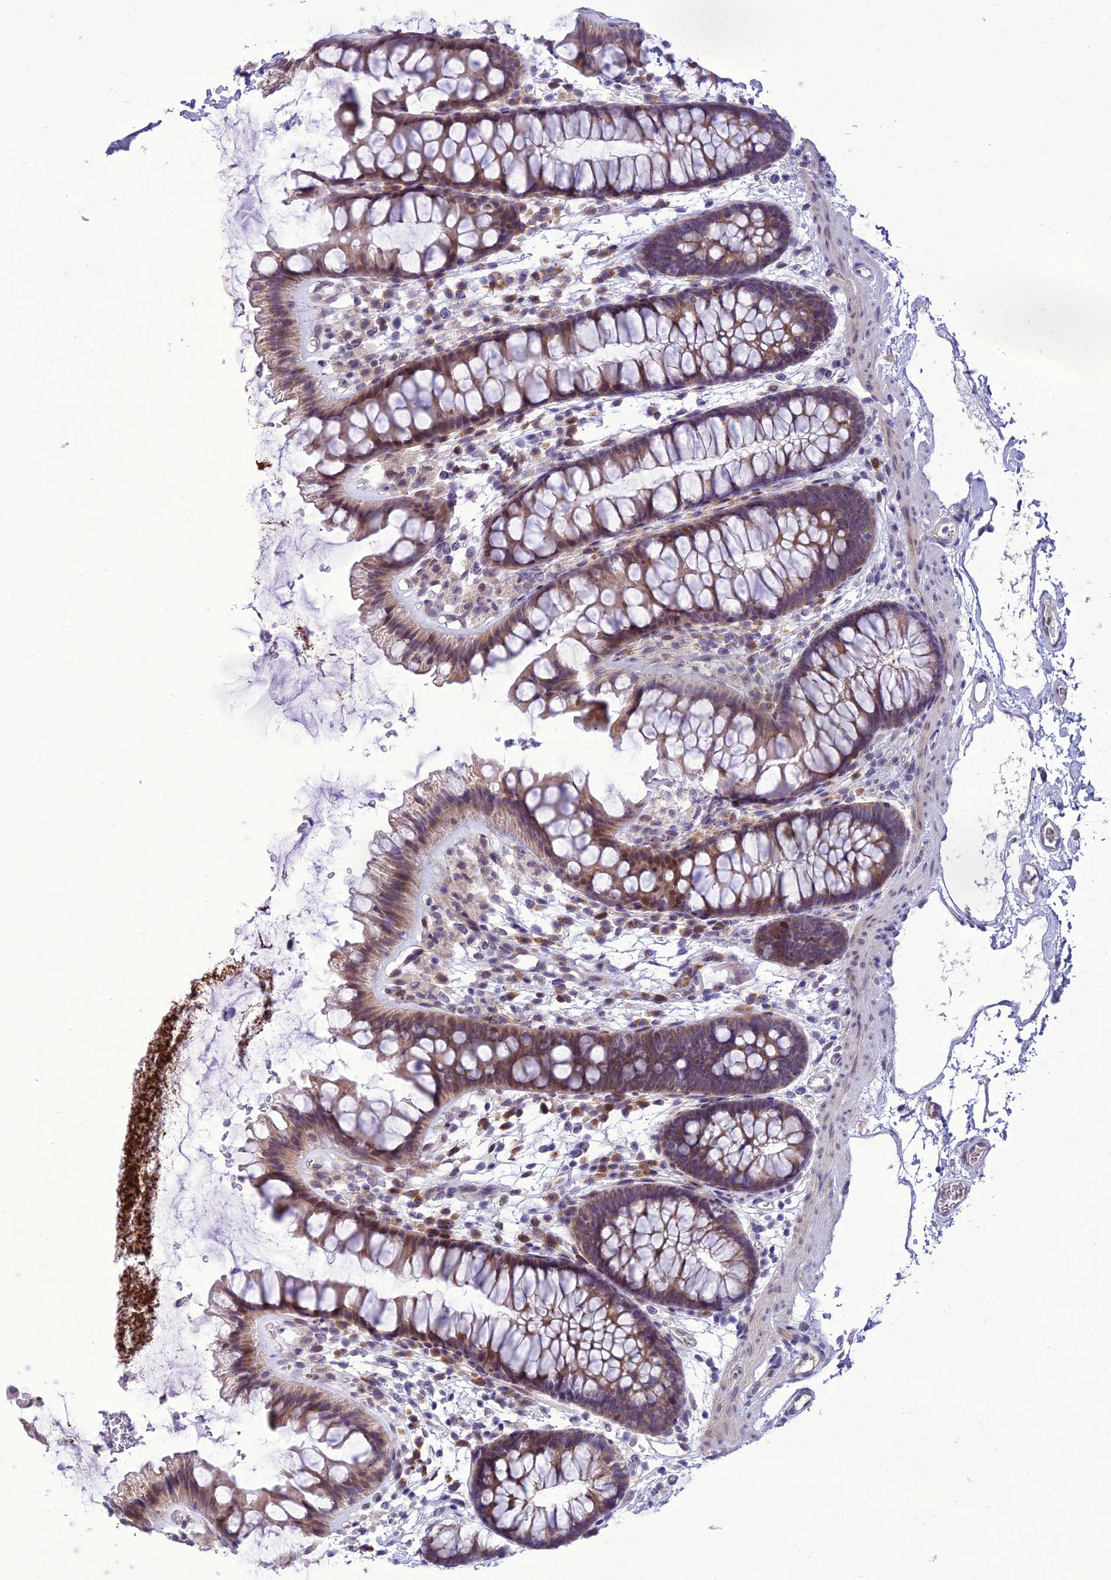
{"staining": {"intensity": "weak", "quantity": ">75%", "location": "cytoplasmic/membranous"}, "tissue": "colon", "cell_type": "Endothelial cells", "image_type": "normal", "snomed": [{"axis": "morphology", "description": "Normal tissue, NOS"}, {"axis": "topography", "description": "Colon"}], "caption": "A brown stain labels weak cytoplasmic/membranous positivity of a protein in endothelial cells of unremarkable human colon.", "gene": "NEURL2", "patient": {"sex": "female", "age": 62}}